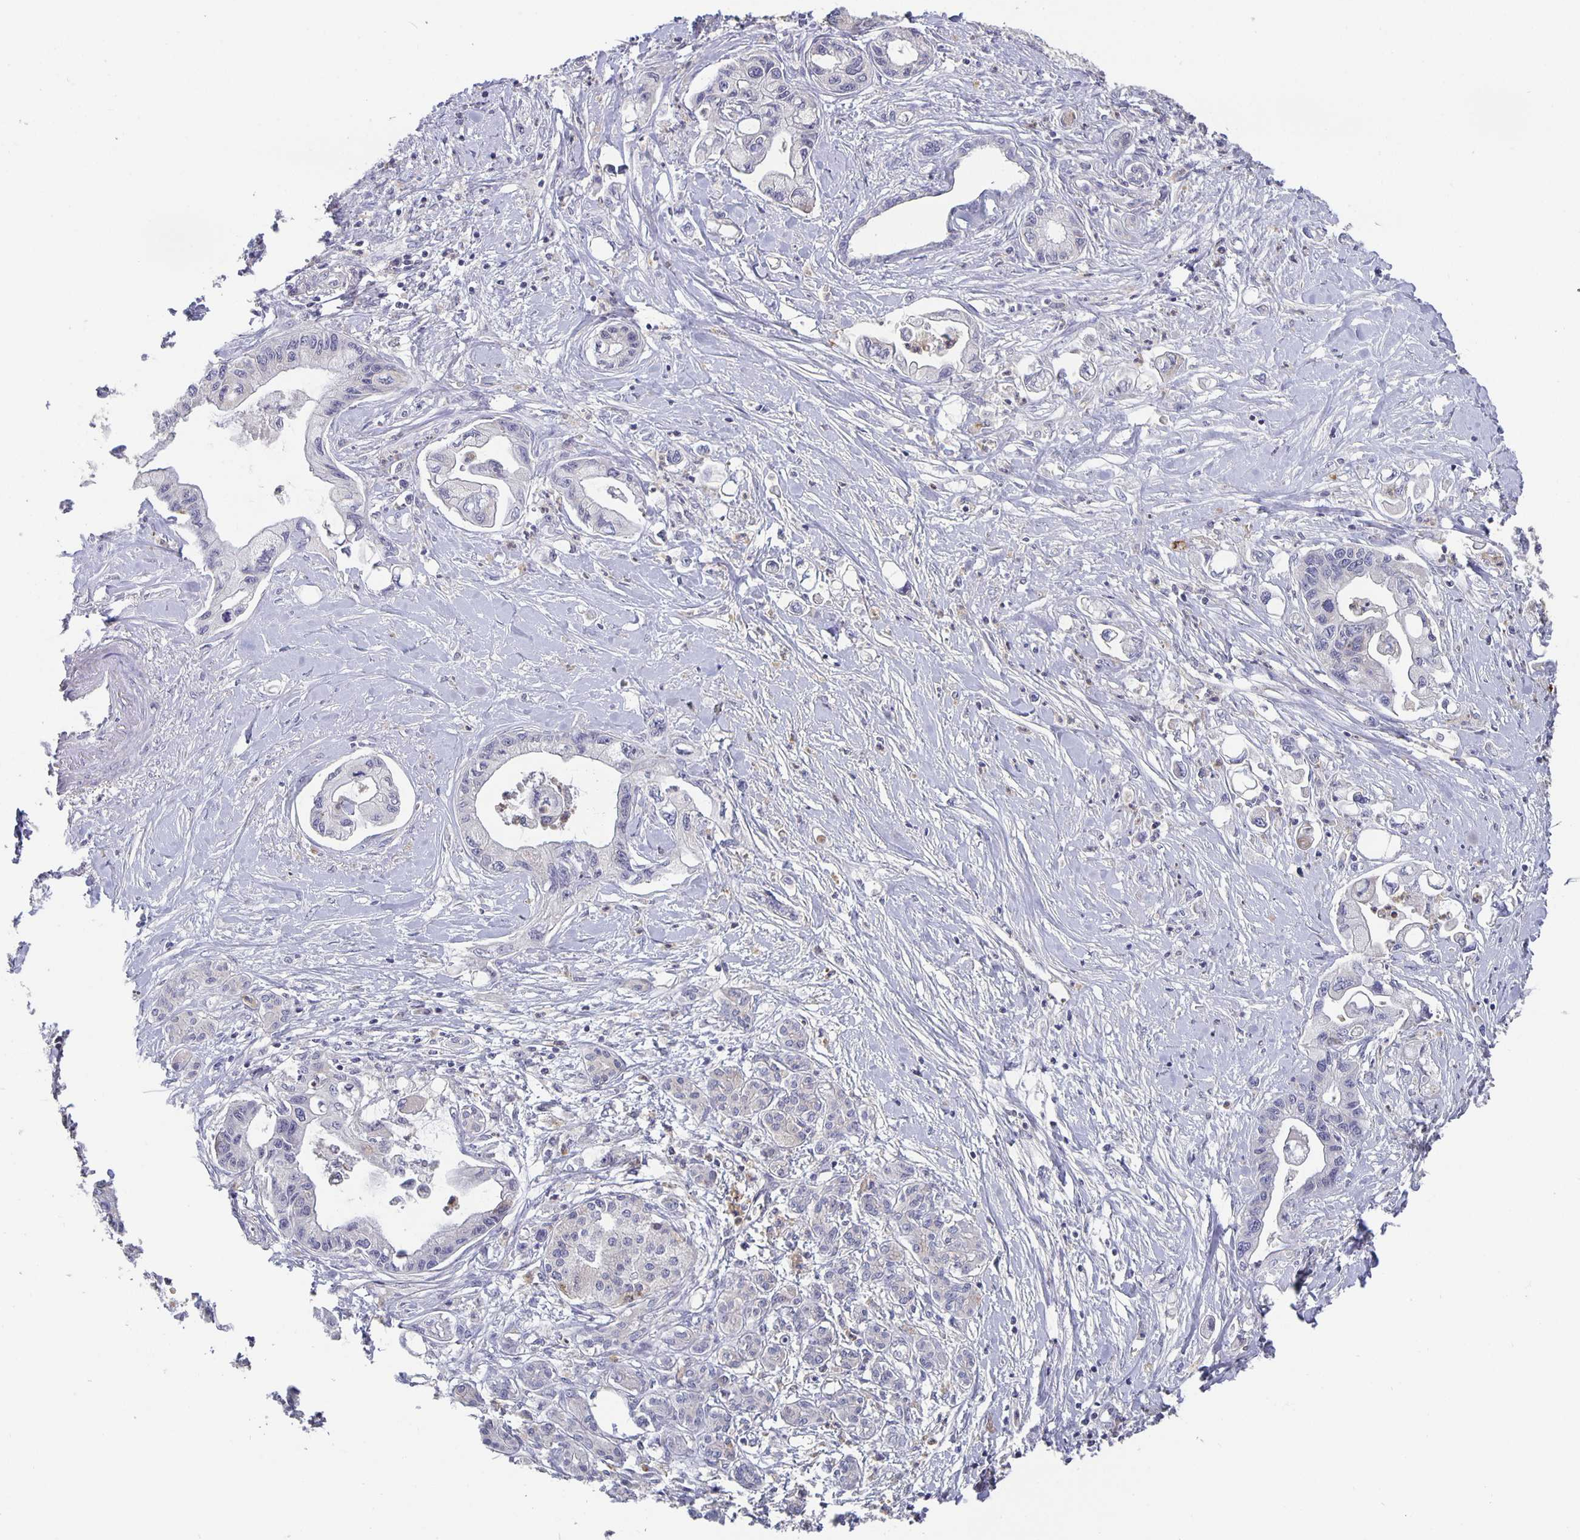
{"staining": {"intensity": "negative", "quantity": "none", "location": "none"}, "tissue": "pancreatic cancer", "cell_type": "Tumor cells", "image_type": "cancer", "snomed": [{"axis": "morphology", "description": "Adenocarcinoma, NOS"}, {"axis": "topography", "description": "Pancreas"}], "caption": "The image reveals no significant expression in tumor cells of pancreatic adenocarcinoma.", "gene": "GDF15", "patient": {"sex": "male", "age": 61}}